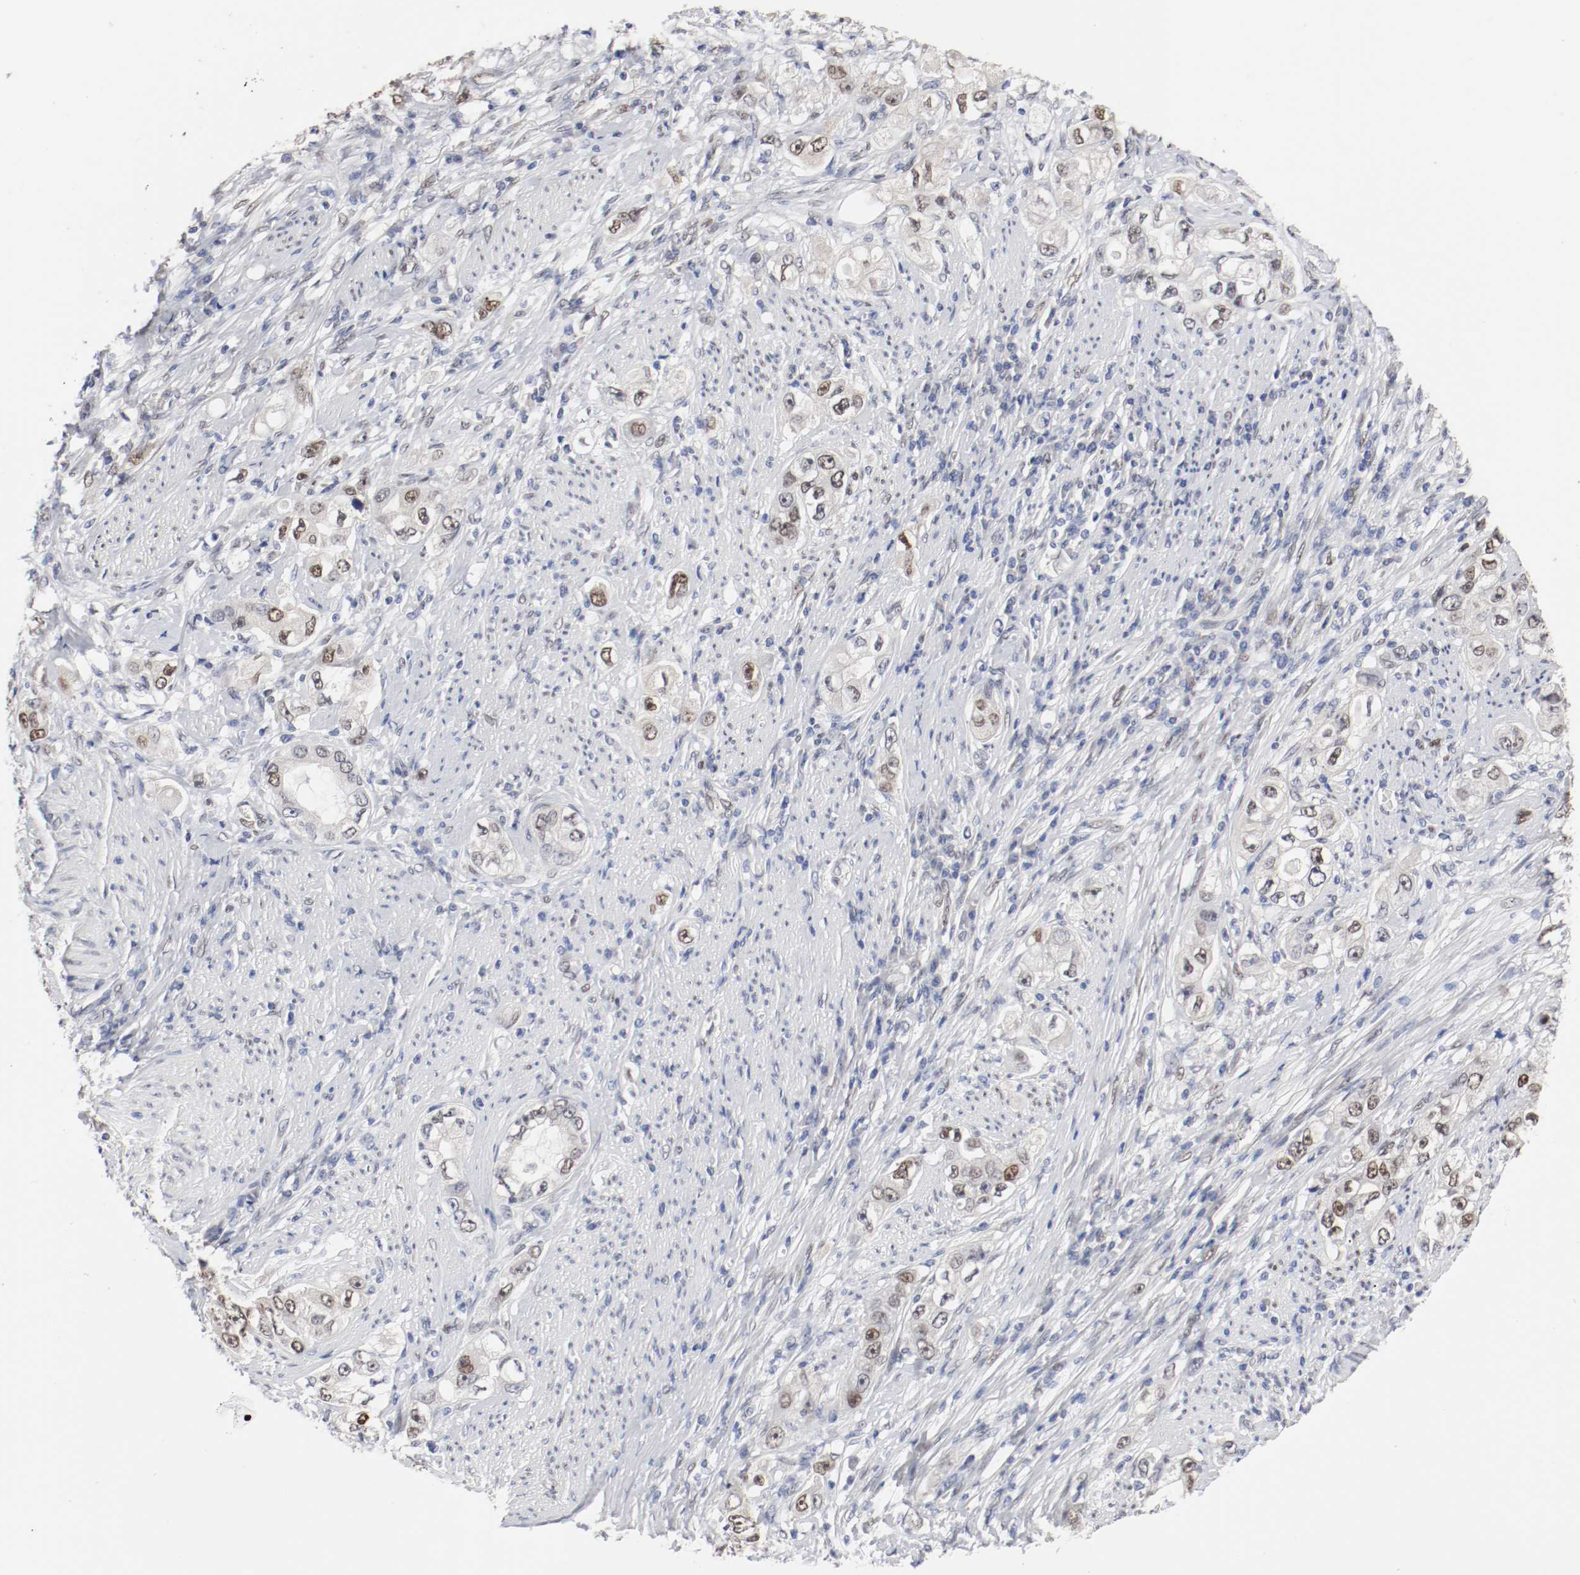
{"staining": {"intensity": "strong", "quantity": "25%-75%", "location": "nuclear"}, "tissue": "stomach cancer", "cell_type": "Tumor cells", "image_type": "cancer", "snomed": [{"axis": "morphology", "description": "Adenocarcinoma, NOS"}, {"axis": "topography", "description": "Stomach, lower"}], "caption": "Brown immunohistochemical staining in human adenocarcinoma (stomach) shows strong nuclear expression in about 25%-75% of tumor cells.", "gene": "FOSL2", "patient": {"sex": "female", "age": 93}}